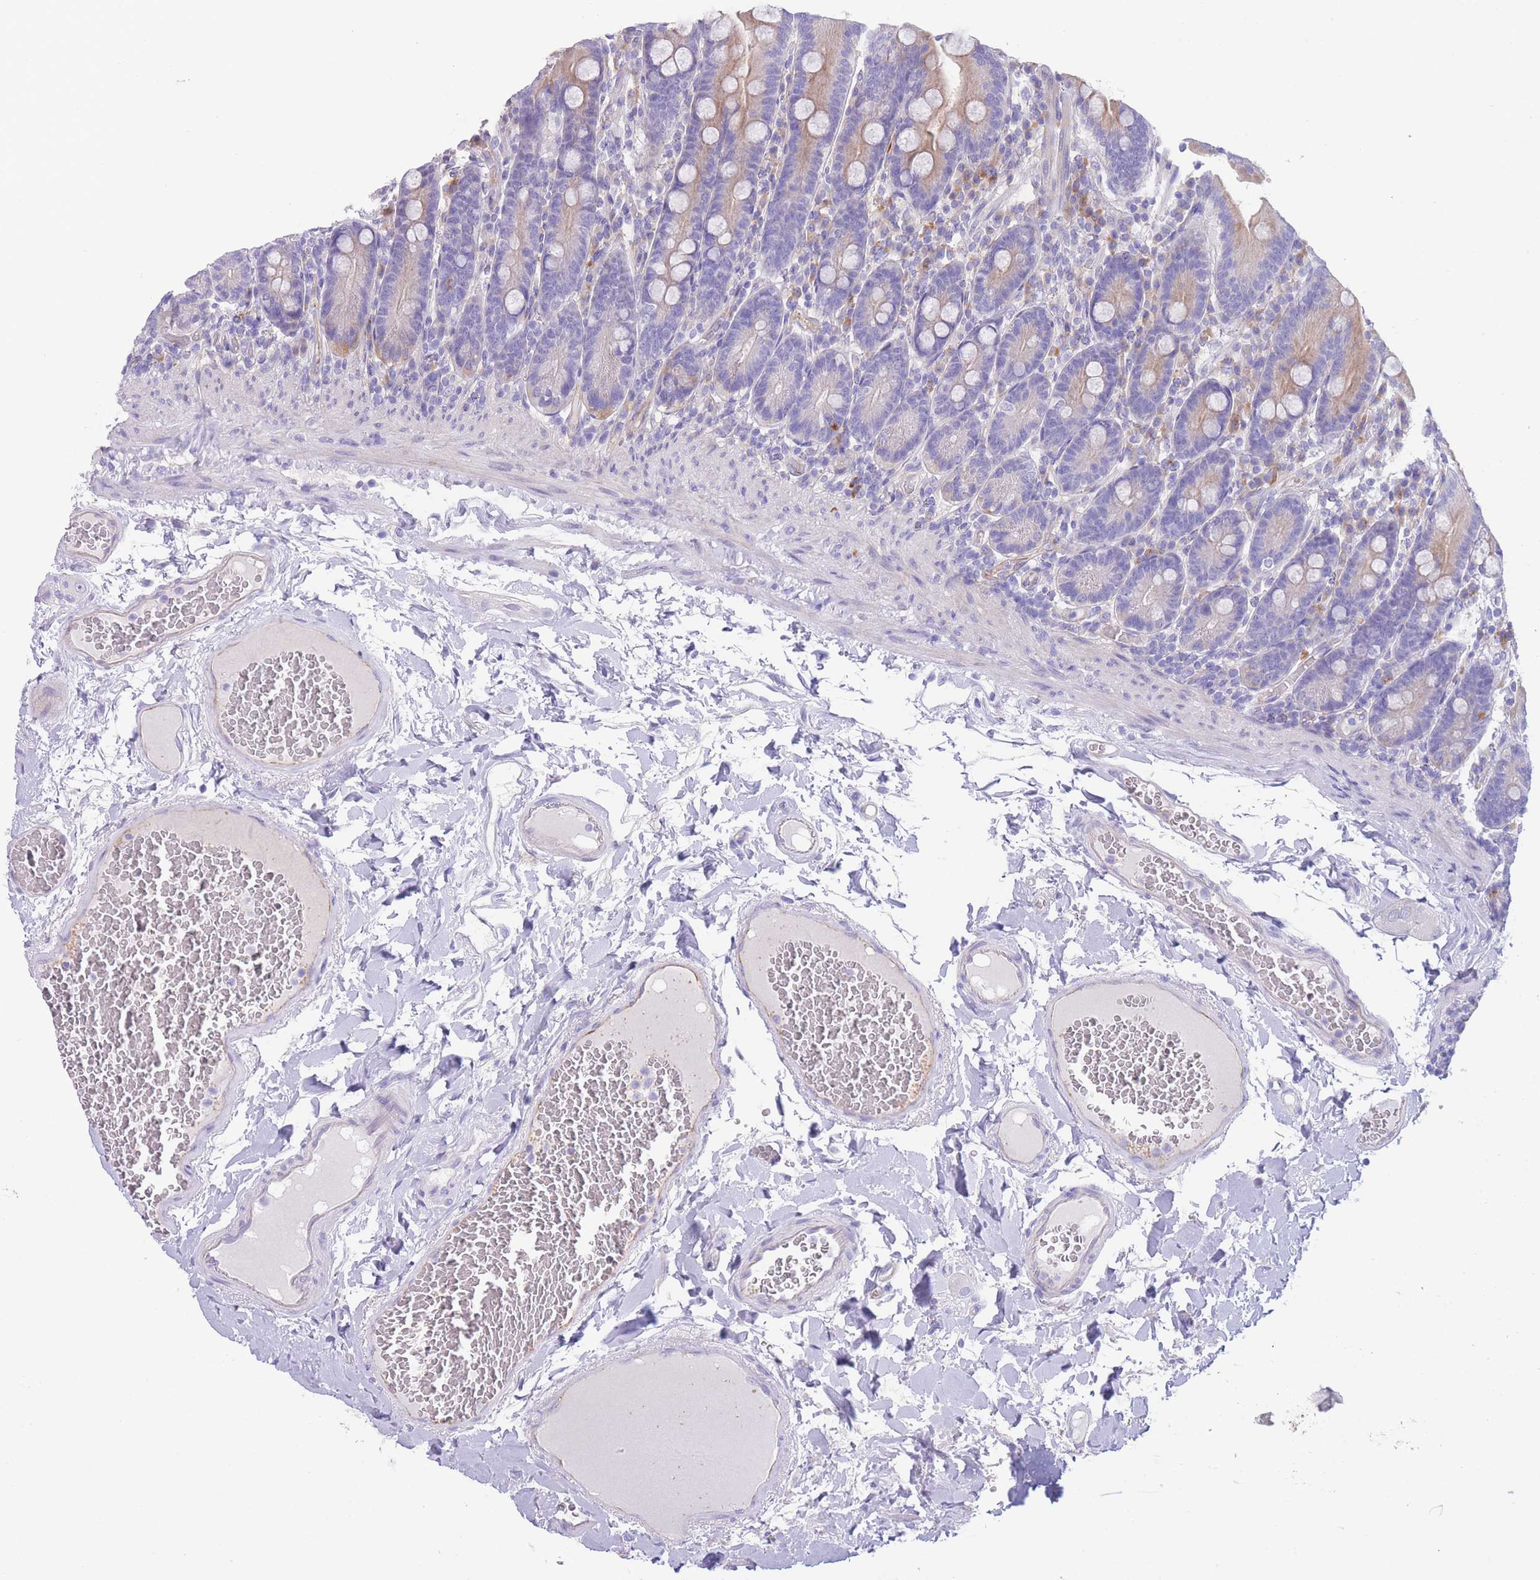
{"staining": {"intensity": "moderate", "quantity": "25%-75%", "location": "cytoplasmic/membranous"}, "tissue": "duodenum", "cell_type": "Glandular cells", "image_type": "normal", "snomed": [{"axis": "morphology", "description": "Normal tissue, NOS"}, {"axis": "topography", "description": "Duodenum"}], "caption": "Approximately 25%-75% of glandular cells in benign duodenum exhibit moderate cytoplasmic/membranous protein positivity as visualized by brown immunohistochemical staining.", "gene": "DET1", "patient": {"sex": "female", "age": 62}}